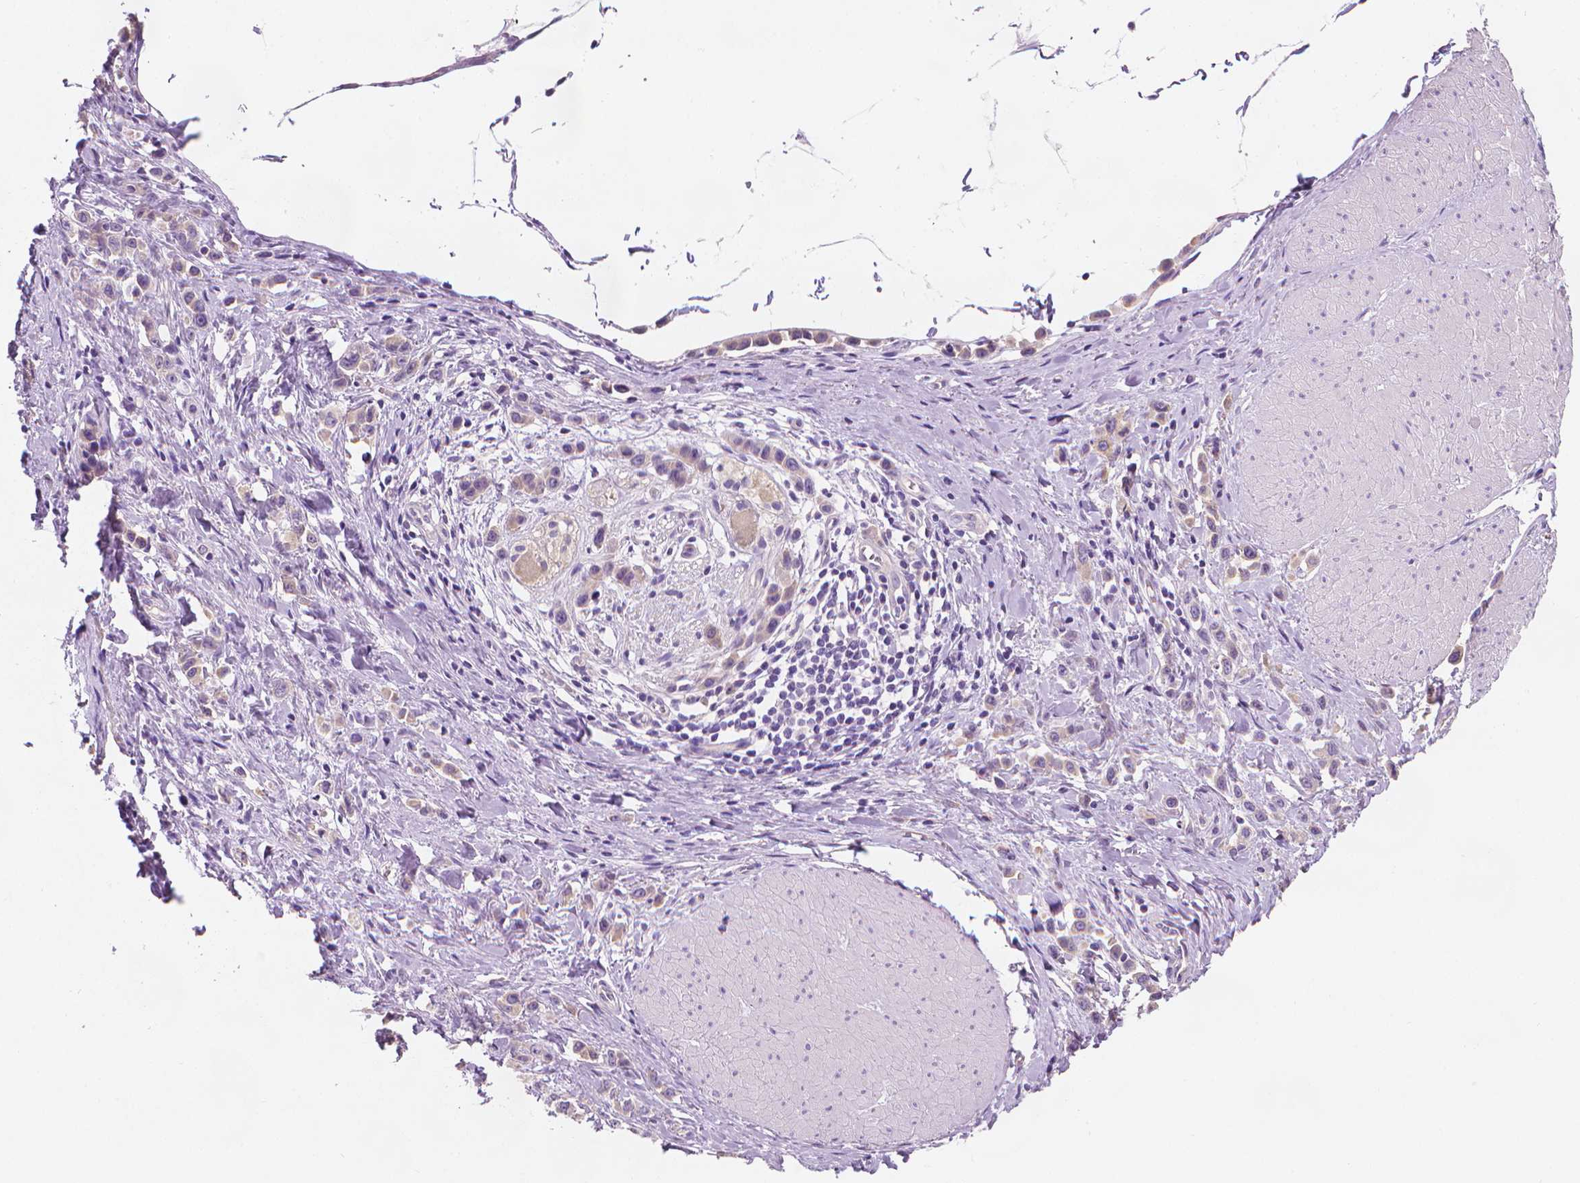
{"staining": {"intensity": "weak", "quantity": ">75%", "location": "cytoplasmic/membranous"}, "tissue": "stomach cancer", "cell_type": "Tumor cells", "image_type": "cancer", "snomed": [{"axis": "morphology", "description": "Adenocarcinoma, NOS"}, {"axis": "topography", "description": "Stomach"}], "caption": "Immunohistochemistry photomicrograph of neoplastic tissue: adenocarcinoma (stomach) stained using IHC reveals low levels of weak protein expression localized specifically in the cytoplasmic/membranous of tumor cells, appearing as a cytoplasmic/membranous brown color.", "gene": "FASN", "patient": {"sex": "male", "age": 47}}